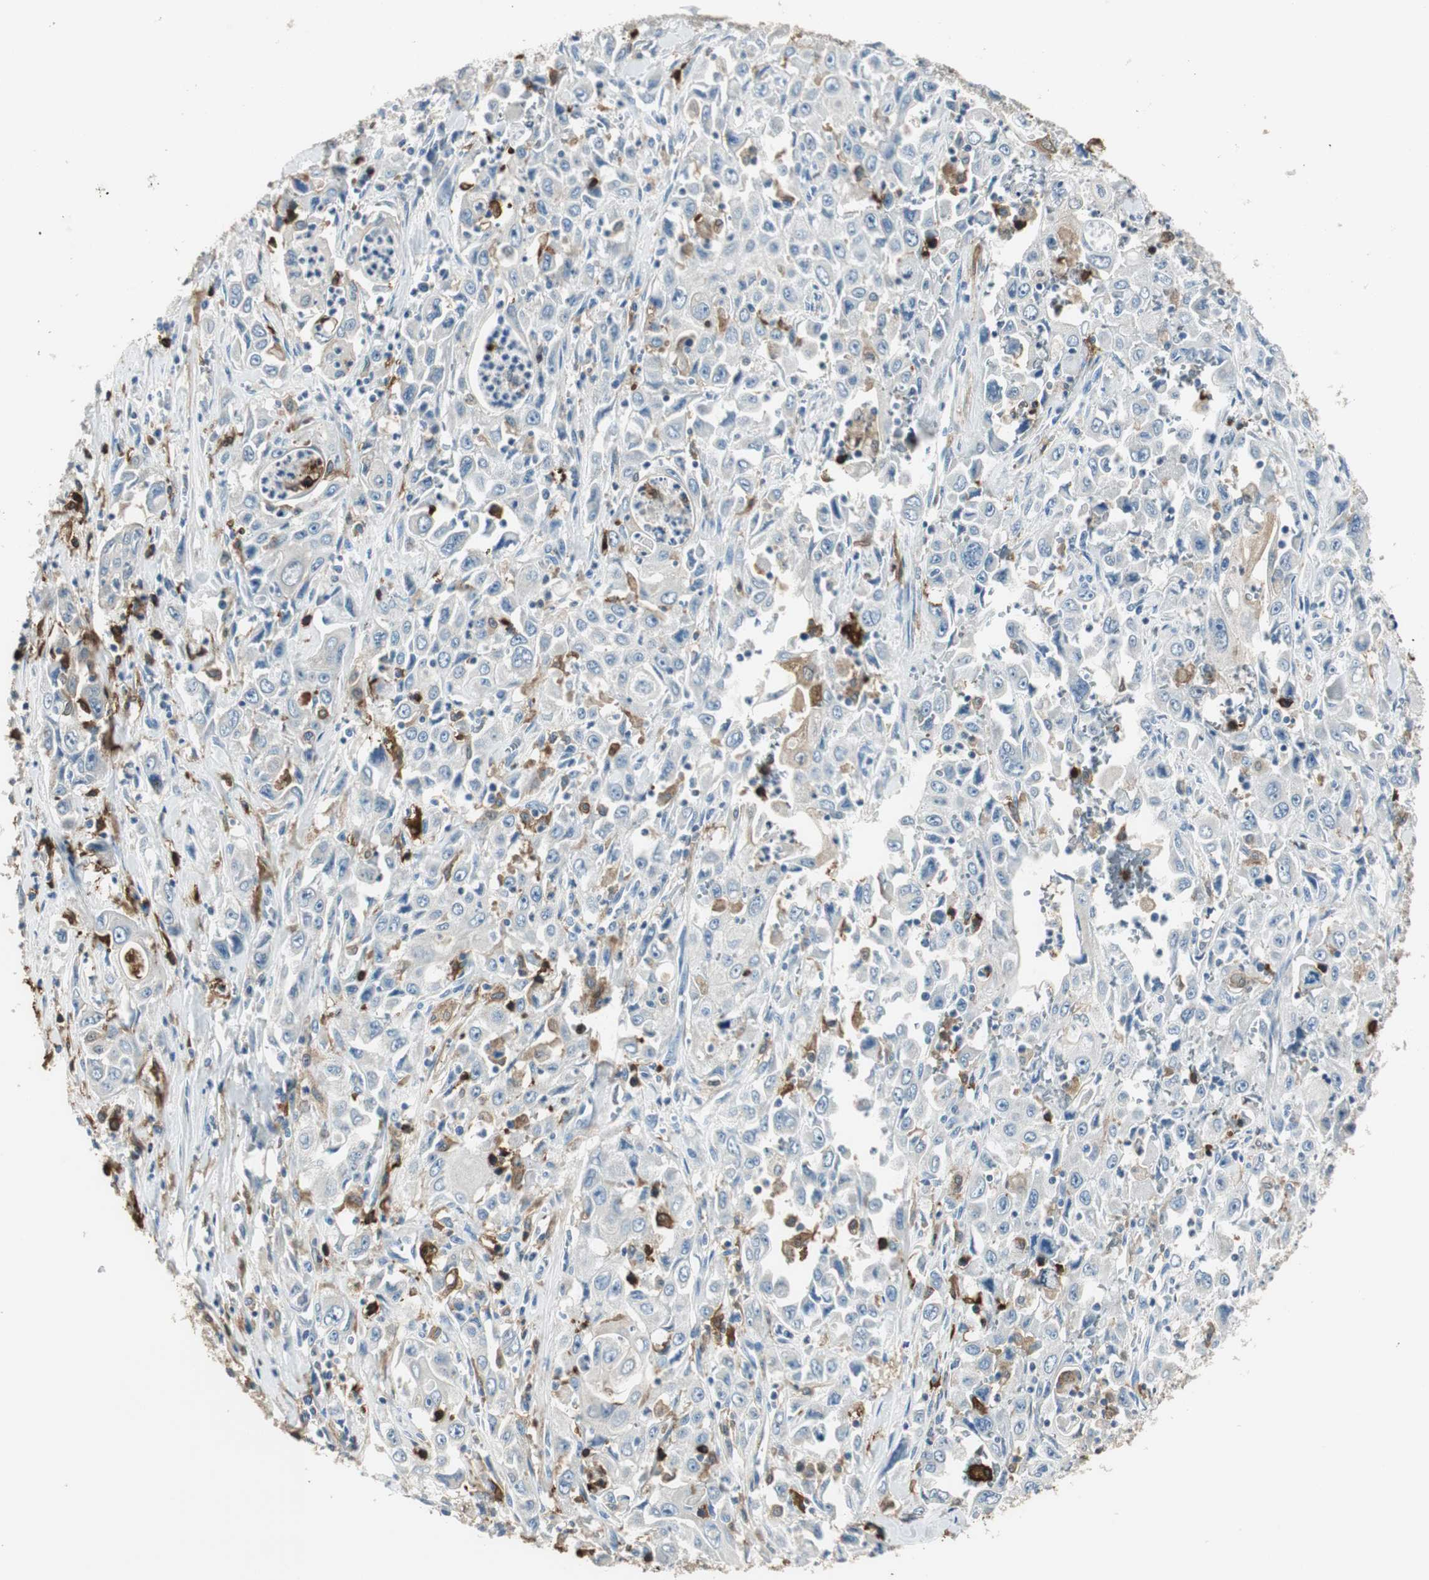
{"staining": {"intensity": "weak", "quantity": "<25%", "location": "cytoplasmic/membranous"}, "tissue": "pancreatic cancer", "cell_type": "Tumor cells", "image_type": "cancer", "snomed": [{"axis": "morphology", "description": "Adenocarcinoma, NOS"}, {"axis": "topography", "description": "Pancreas"}], "caption": "A photomicrograph of pancreatic cancer stained for a protein displays no brown staining in tumor cells. The staining was performed using DAB to visualize the protein expression in brown, while the nuclei were stained in blue with hematoxylin (Magnification: 20x).", "gene": "MSTO1", "patient": {"sex": "male", "age": 70}}